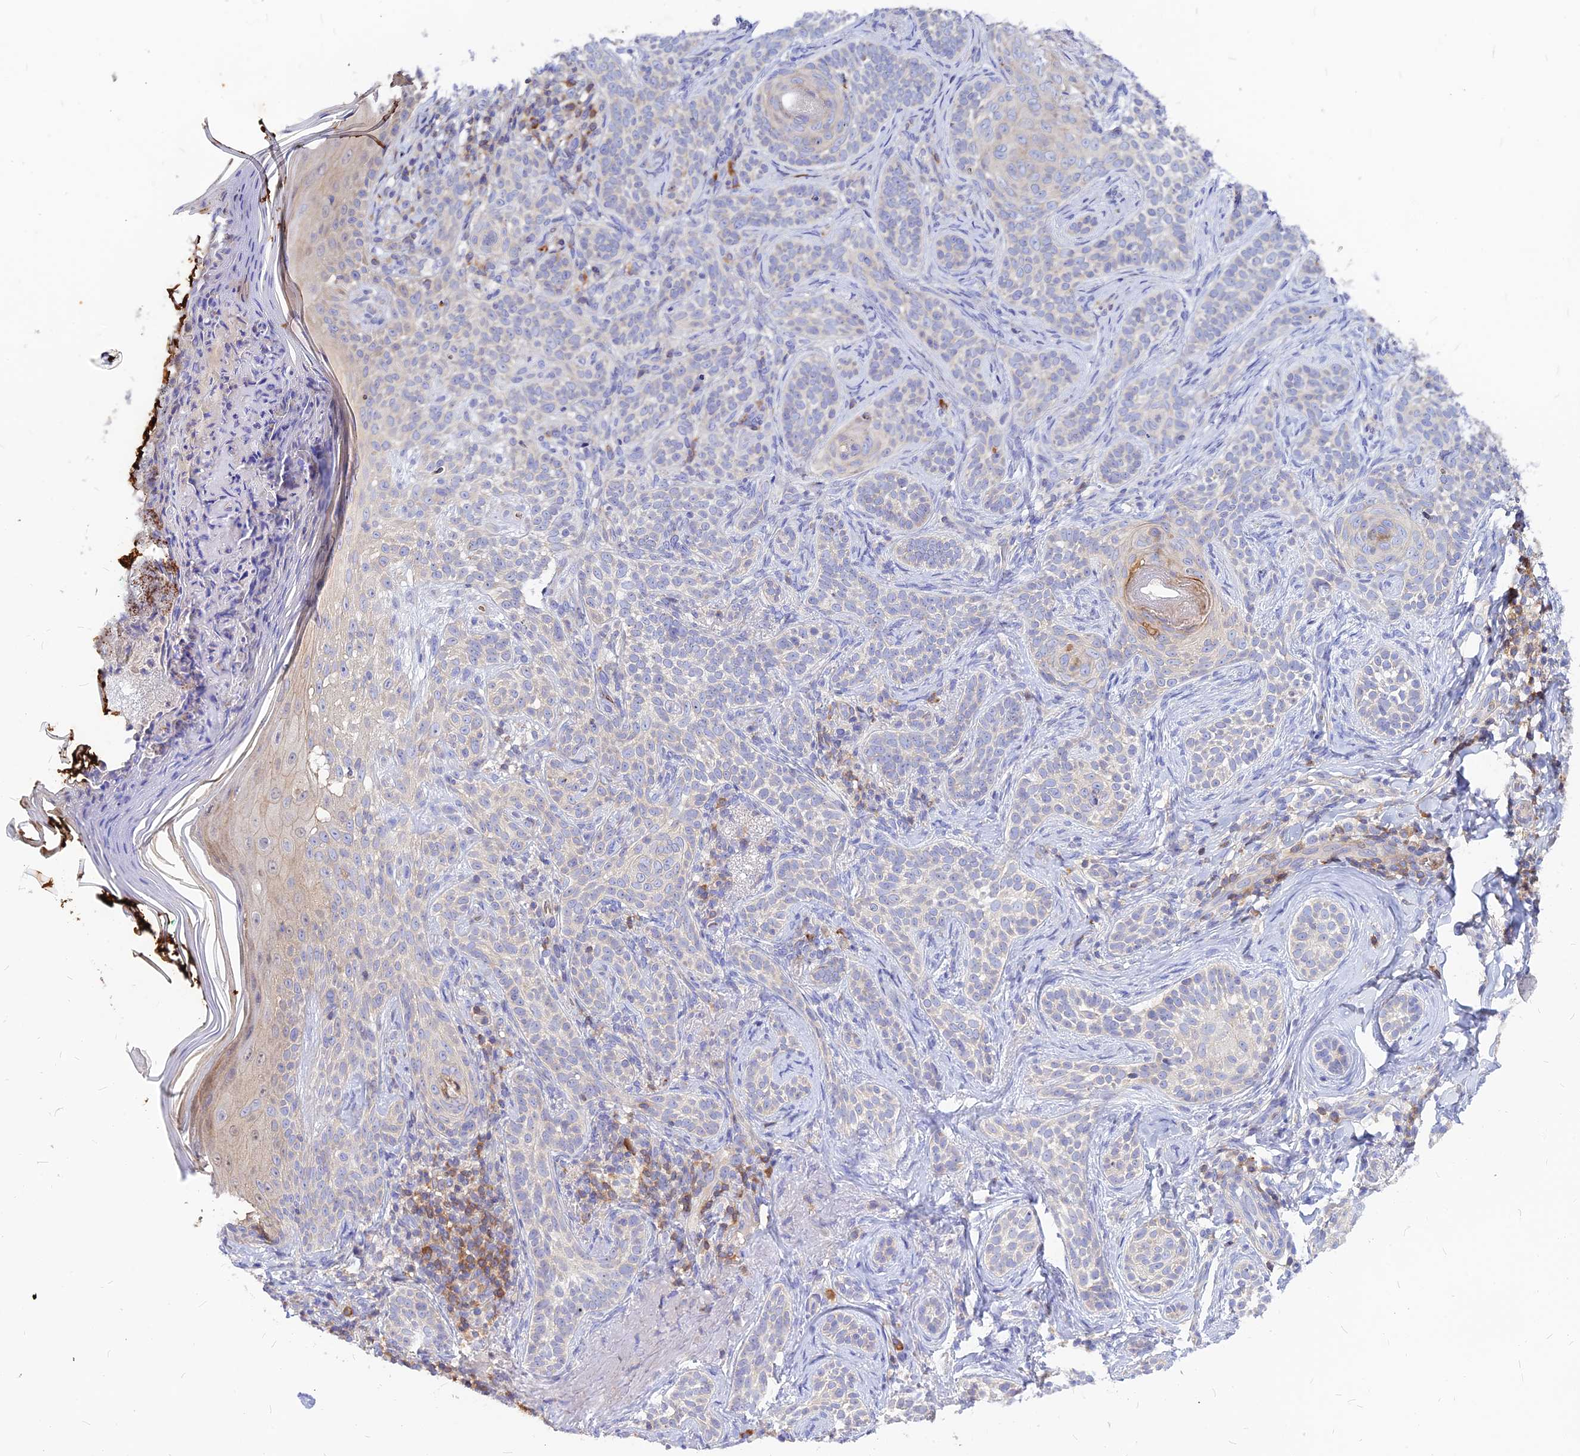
{"staining": {"intensity": "negative", "quantity": "none", "location": "none"}, "tissue": "skin cancer", "cell_type": "Tumor cells", "image_type": "cancer", "snomed": [{"axis": "morphology", "description": "Basal cell carcinoma"}, {"axis": "topography", "description": "Skin"}], "caption": "This image is of skin basal cell carcinoma stained with immunohistochemistry (IHC) to label a protein in brown with the nuclei are counter-stained blue. There is no expression in tumor cells.", "gene": "DENND2D", "patient": {"sex": "male", "age": 71}}